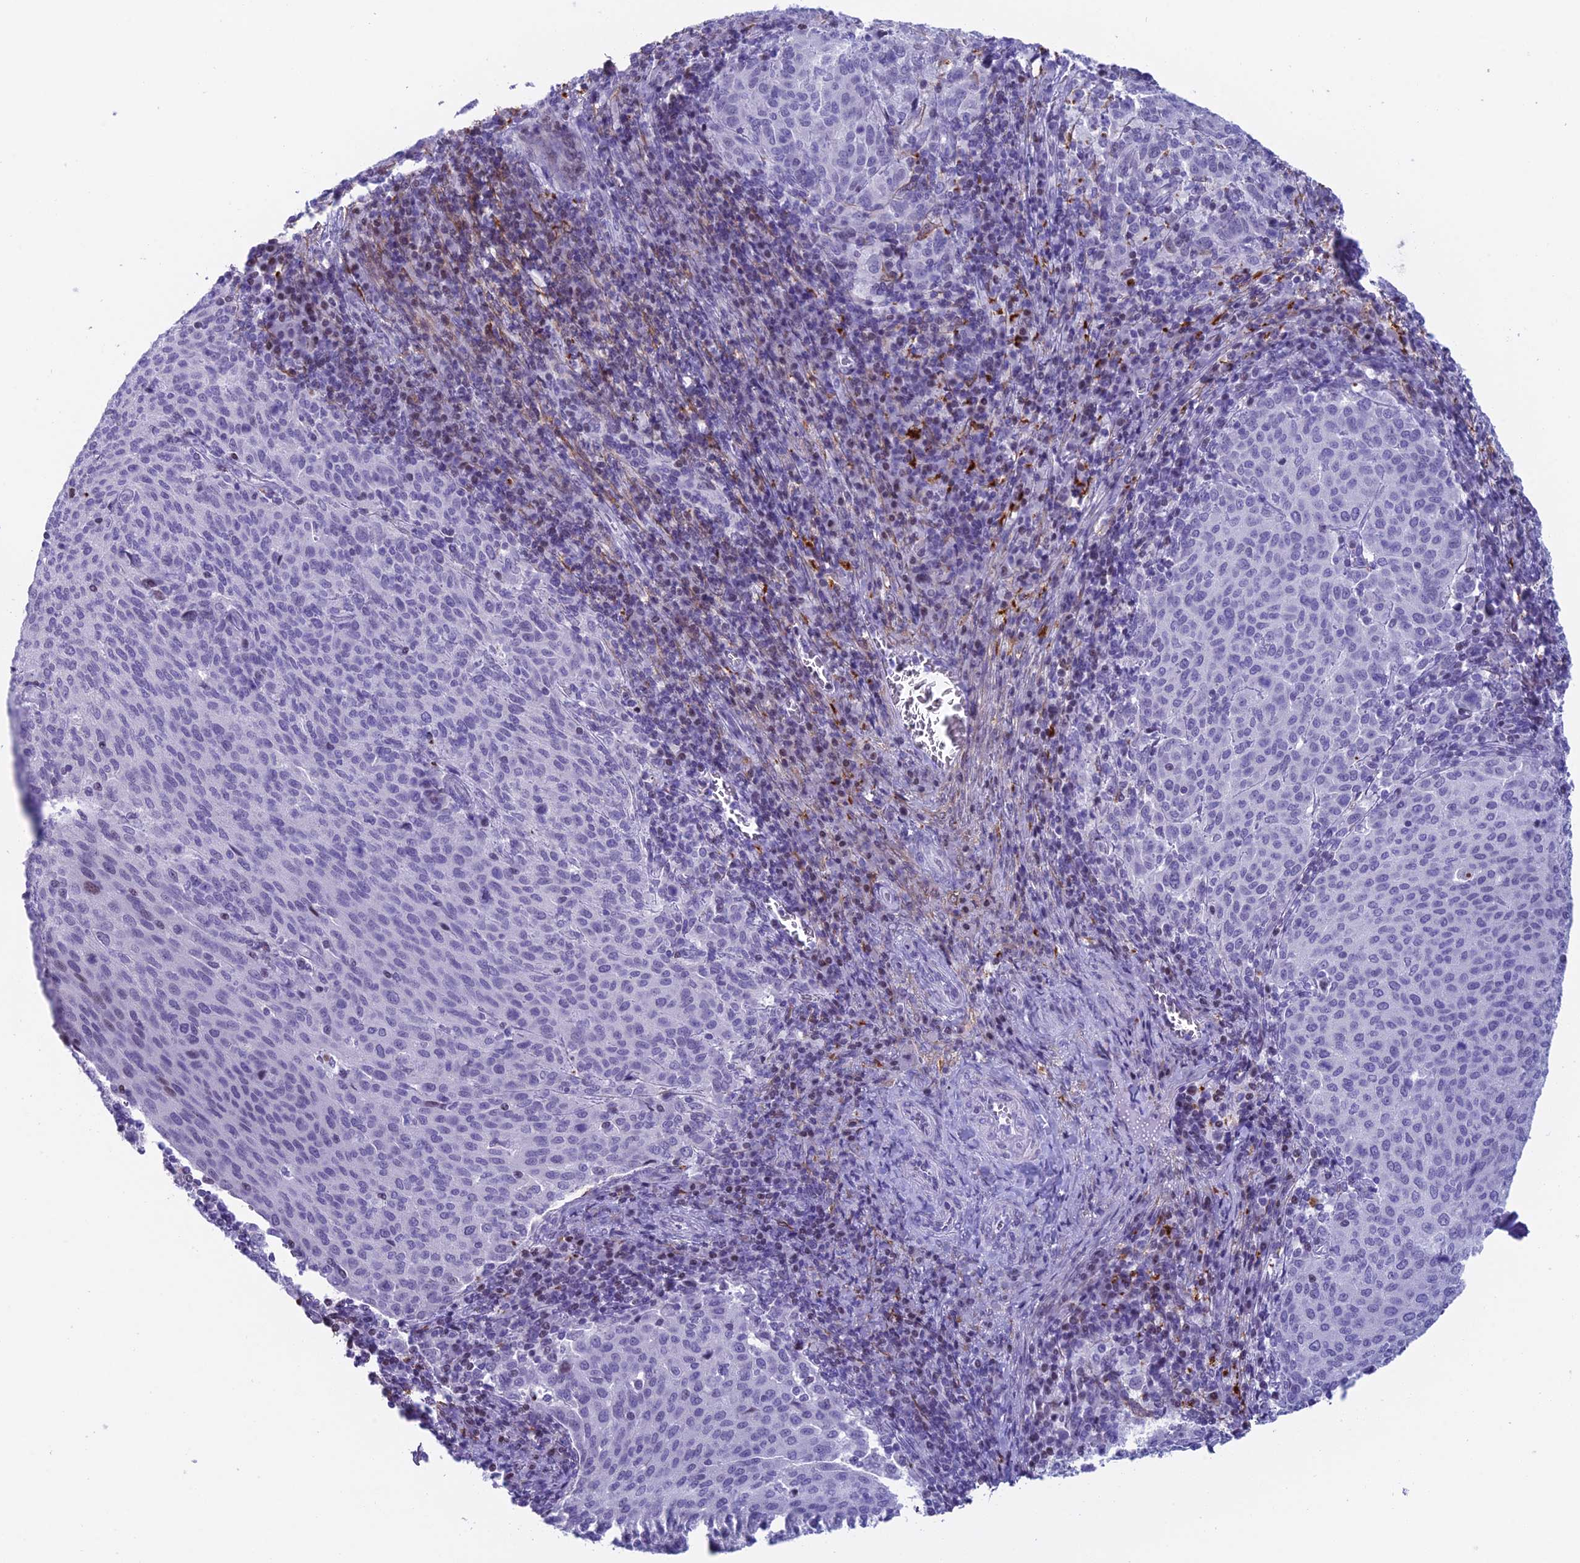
{"staining": {"intensity": "negative", "quantity": "none", "location": "none"}, "tissue": "cervical cancer", "cell_type": "Tumor cells", "image_type": "cancer", "snomed": [{"axis": "morphology", "description": "Squamous cell carcinoma, NOS"}, {"axis": "topography", "description": "Cervix"}], "caption": "Protein analysis of cervical squamous cell carcinoma reveals no significant staining in tumor cells.", "gene": "CC2D2A", "patient": {"sex": "female", "age": 46}}